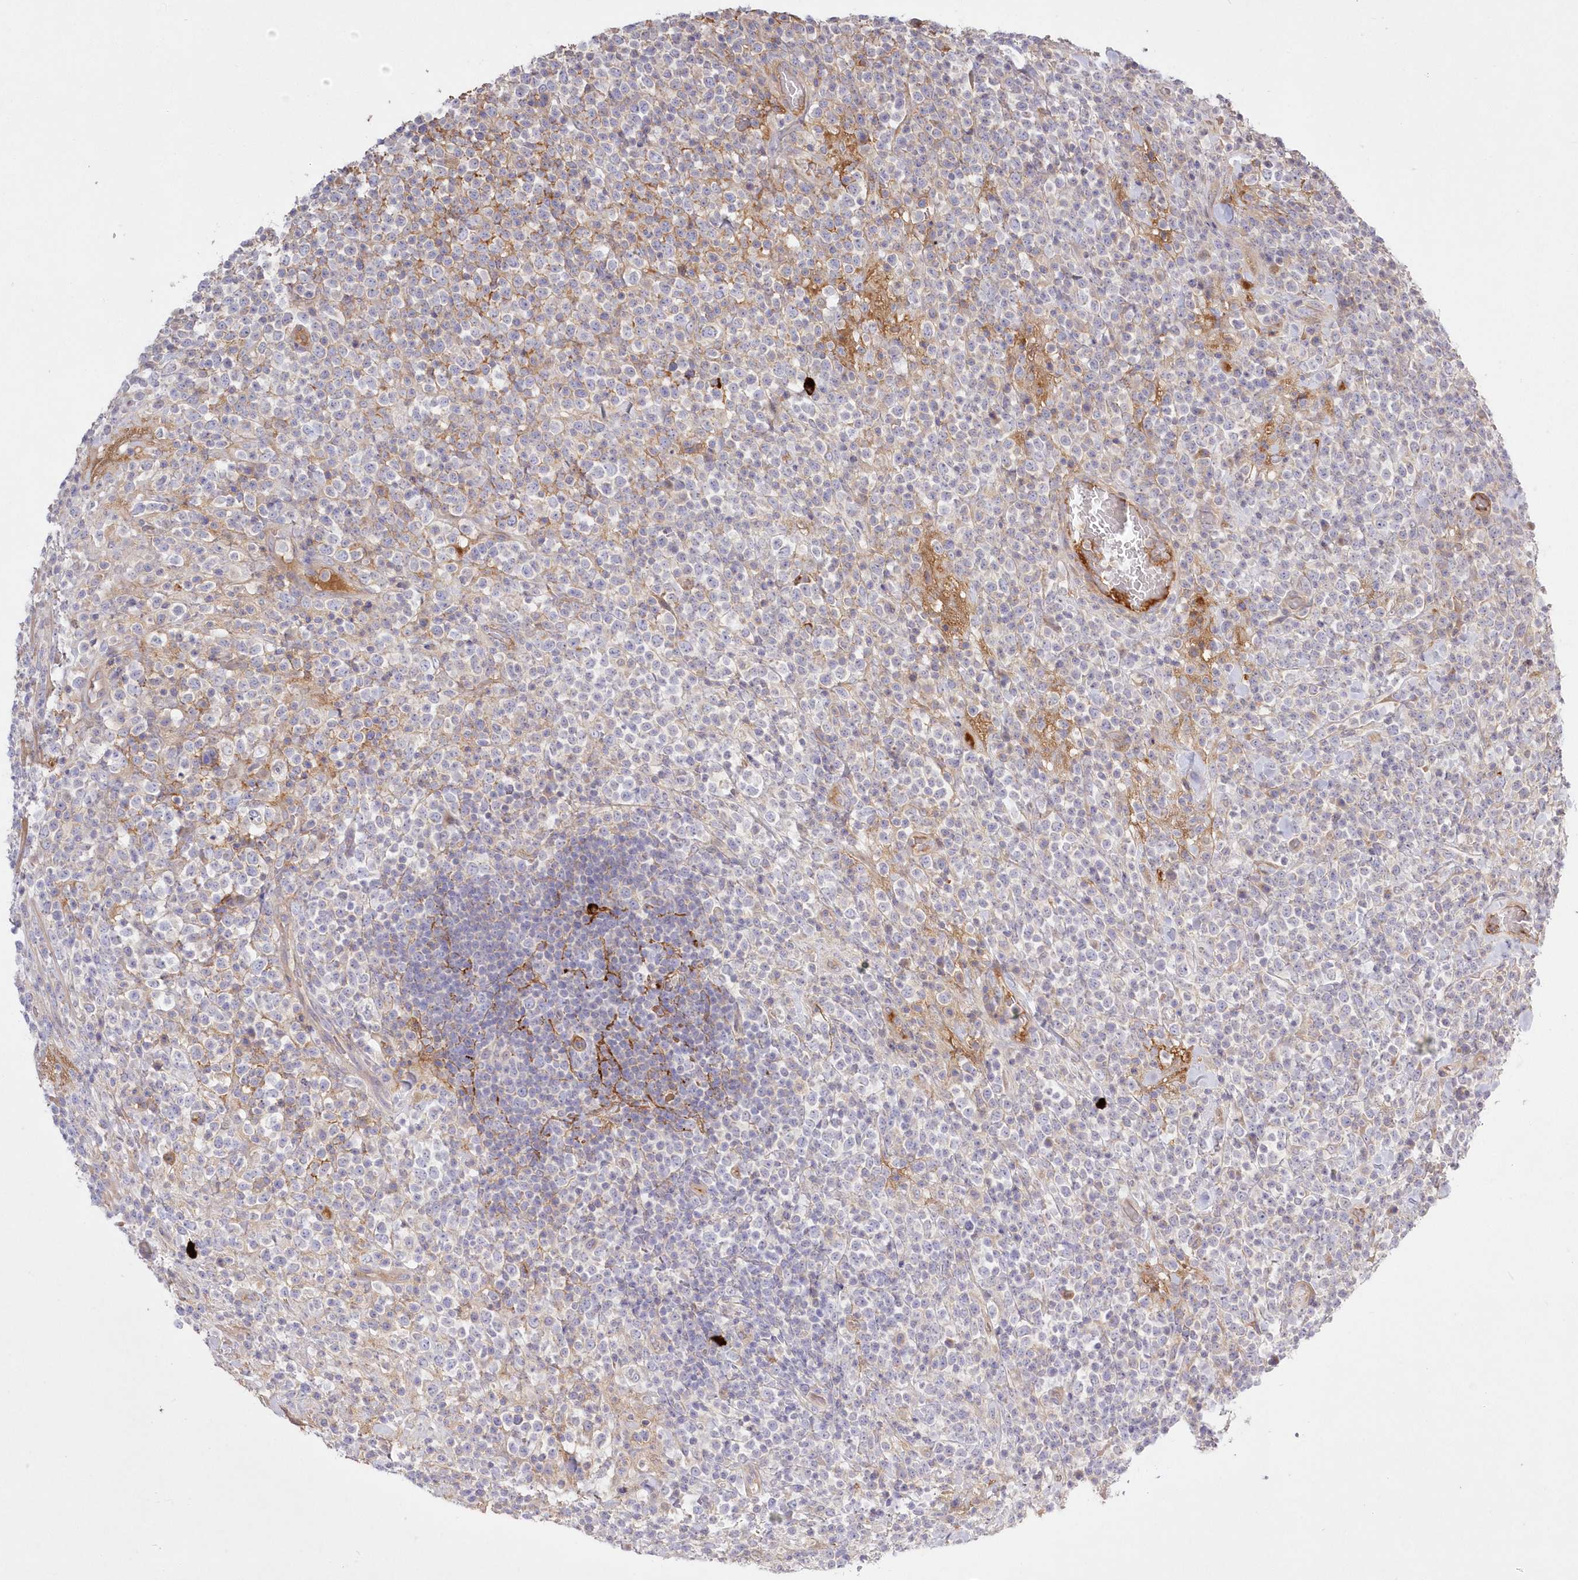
{"staining": {"intensity": "negative", "quantity": "none", "location": "none"}, "tissue": "lymphoma", "cell_type": "Tumor cells", "image_type": "cancer", "snomed": [{"axis": "morphology", "description": "Malignant lymphoma, non-Hodgkin's type, High grade"}, {"axis": "topography", "description": "Colon"}], "caption": "Tumor cells show no significant protein positivity in malignant lymphoma, non-Hodgkin's type (high-grade).", "gene": "WBP1L", "patient": {"sex": "female", "age": 53}}